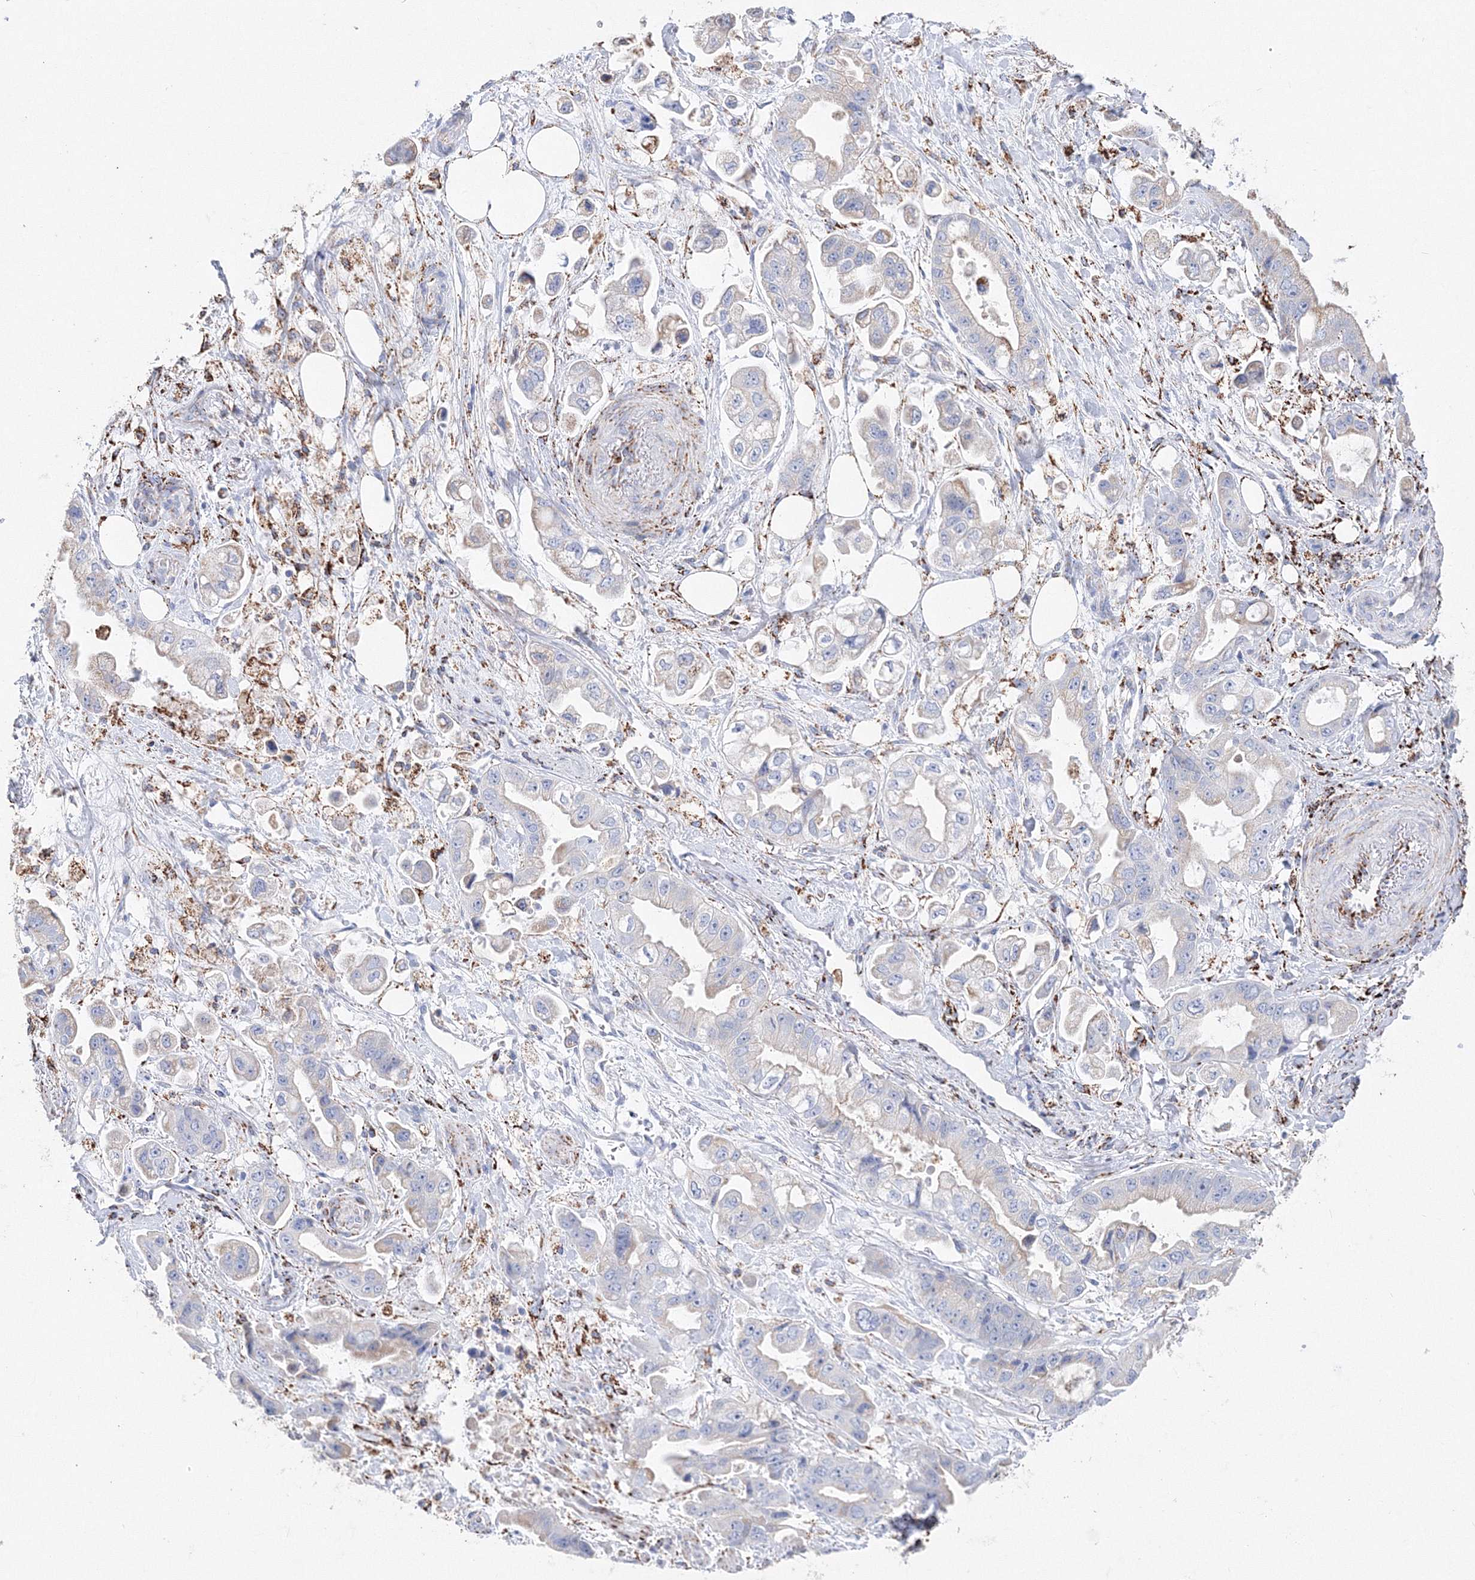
{"staining": {"intensity": "weak", "quantity": "<25%", "location": "cytoplasmic/membranous"}, "tissue": "stomach cancer", "cell_type": "Tumor cells", "image_type": "cancer", "snomed": [{"axis": "morphology", "description": "Adenocarcinoma, NOS"}, {"axis": "topography", "description": "Stomach"}], "caption": "Histopathology image shows no significant protein positivity in tumor cells of stomach cancer.", "gene": "MERTK", "patient": {"sex": "male", "age": 62}}